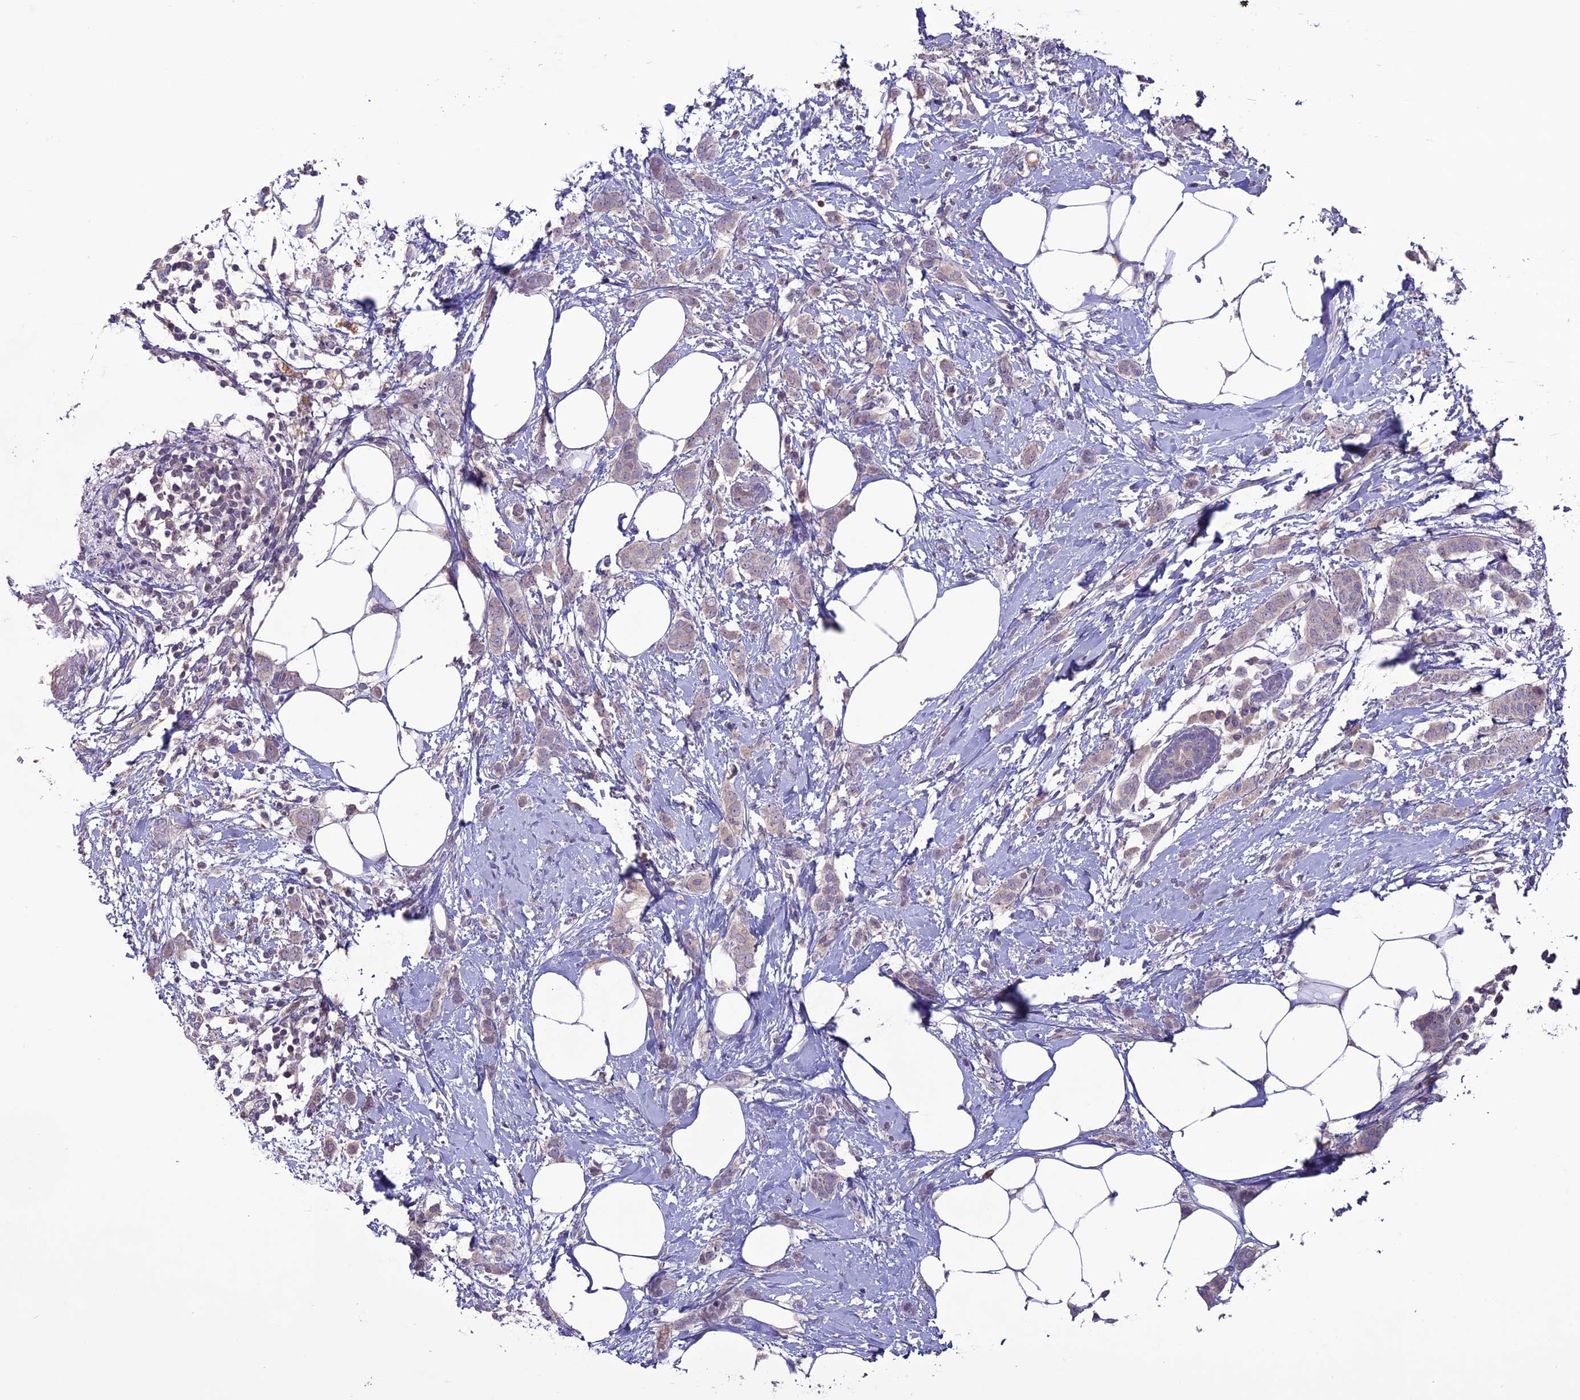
{"staining": {"intensity": "weak", "quantity": "<25%", "location": "cytoplasmic/membranous"}, "tissue": "breast cancer", "cell_type": "Tumor cells", "image_type": "cancer", "snomed": [{"axis": "morphology", "description": "Duct carcinoma"}, {"axis": "topography", "description": "Breast"}], "caption": "Human breast cancer stained for a protein using IHC exhibits no positivity in tumor cells.", "gene": "C2orf76", "patient": {"sex": "female", "age": 72}}